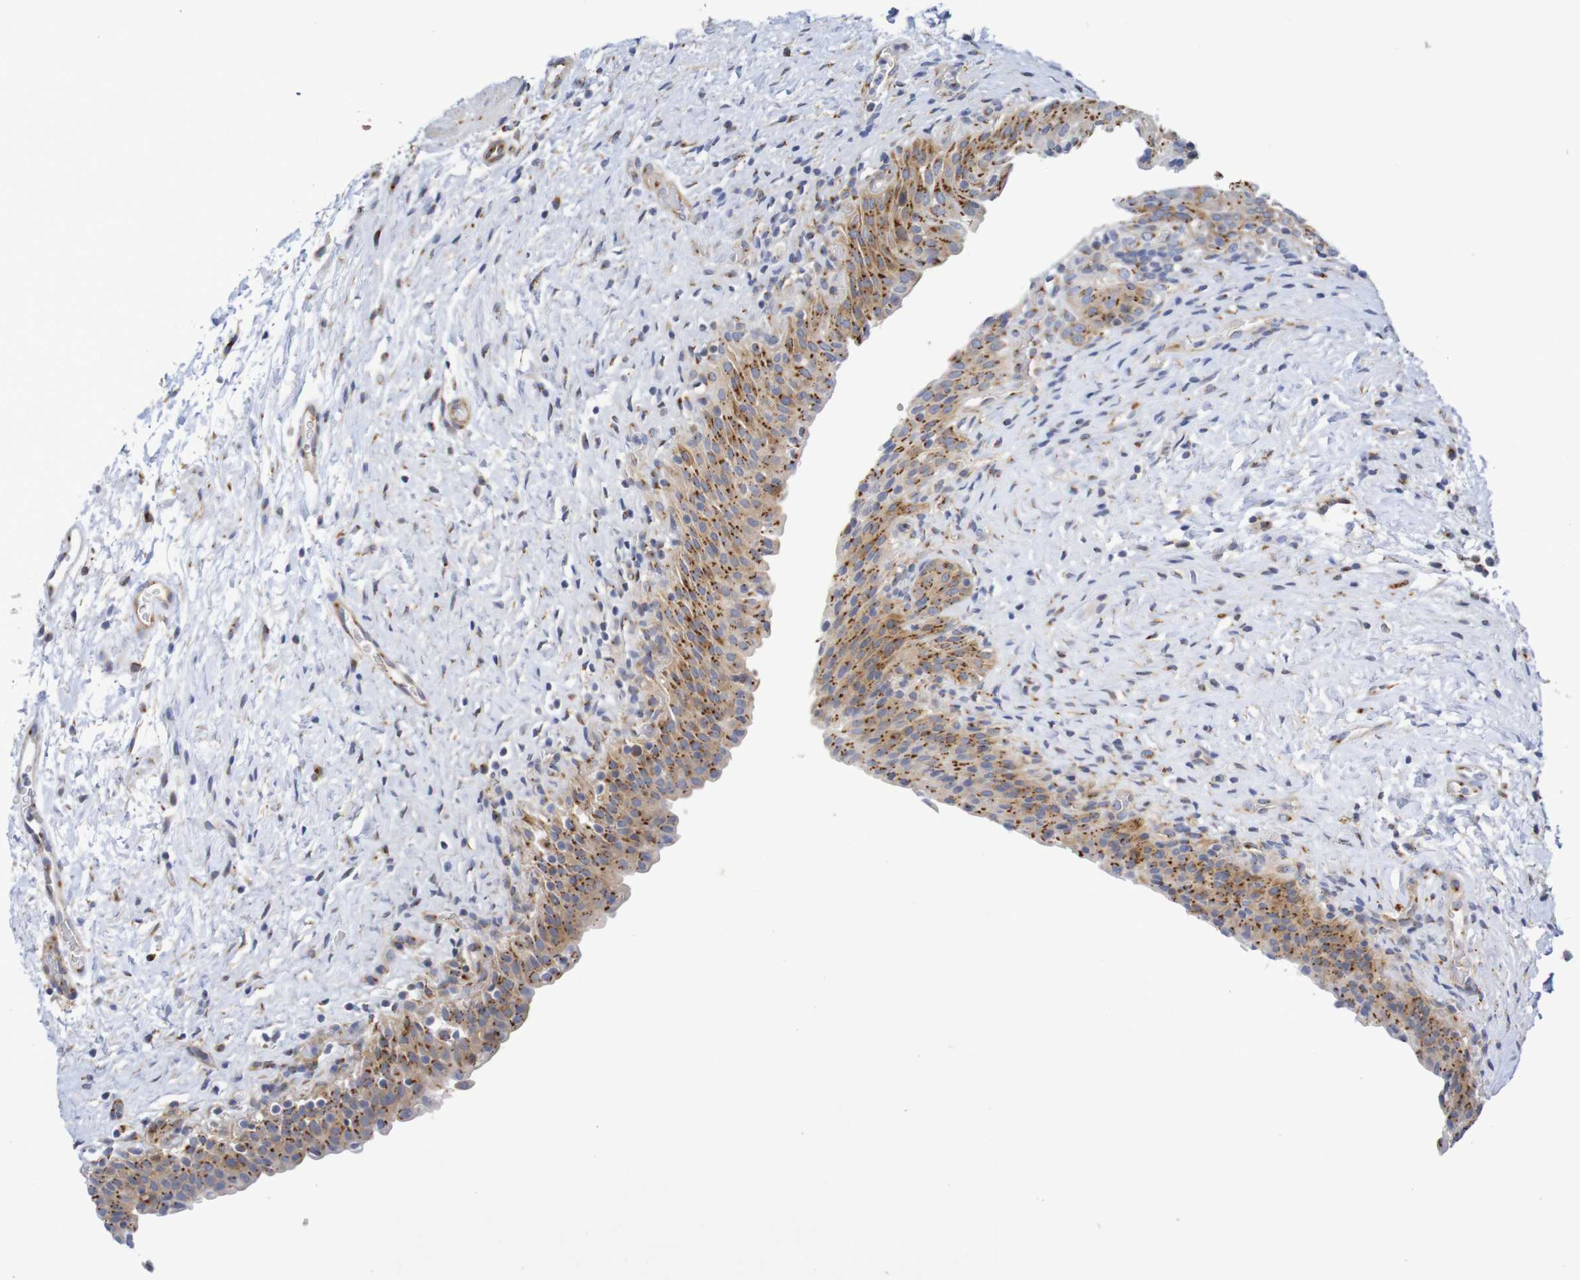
{"staining": {"intensity": "moderate", "quantity": ">75%", "location": "cytoplasmic/membranous"}, "tissue": "urinary bladder", "cell_type": "Urothelial cells", "image_type": "normal", "snomed": [{"axis": "morphology", "description": "Normal tissue, NOS"}, {"axis": "topography", "description": "Urinary bladder"}], "caption": "A micrograph of human urinary bladder stained for a protein shows moderate cytoplasmic/membranous brown staining in urothelial cells.", "gene": "DCP2", "patient": {"sex": "male", "age": 51}}